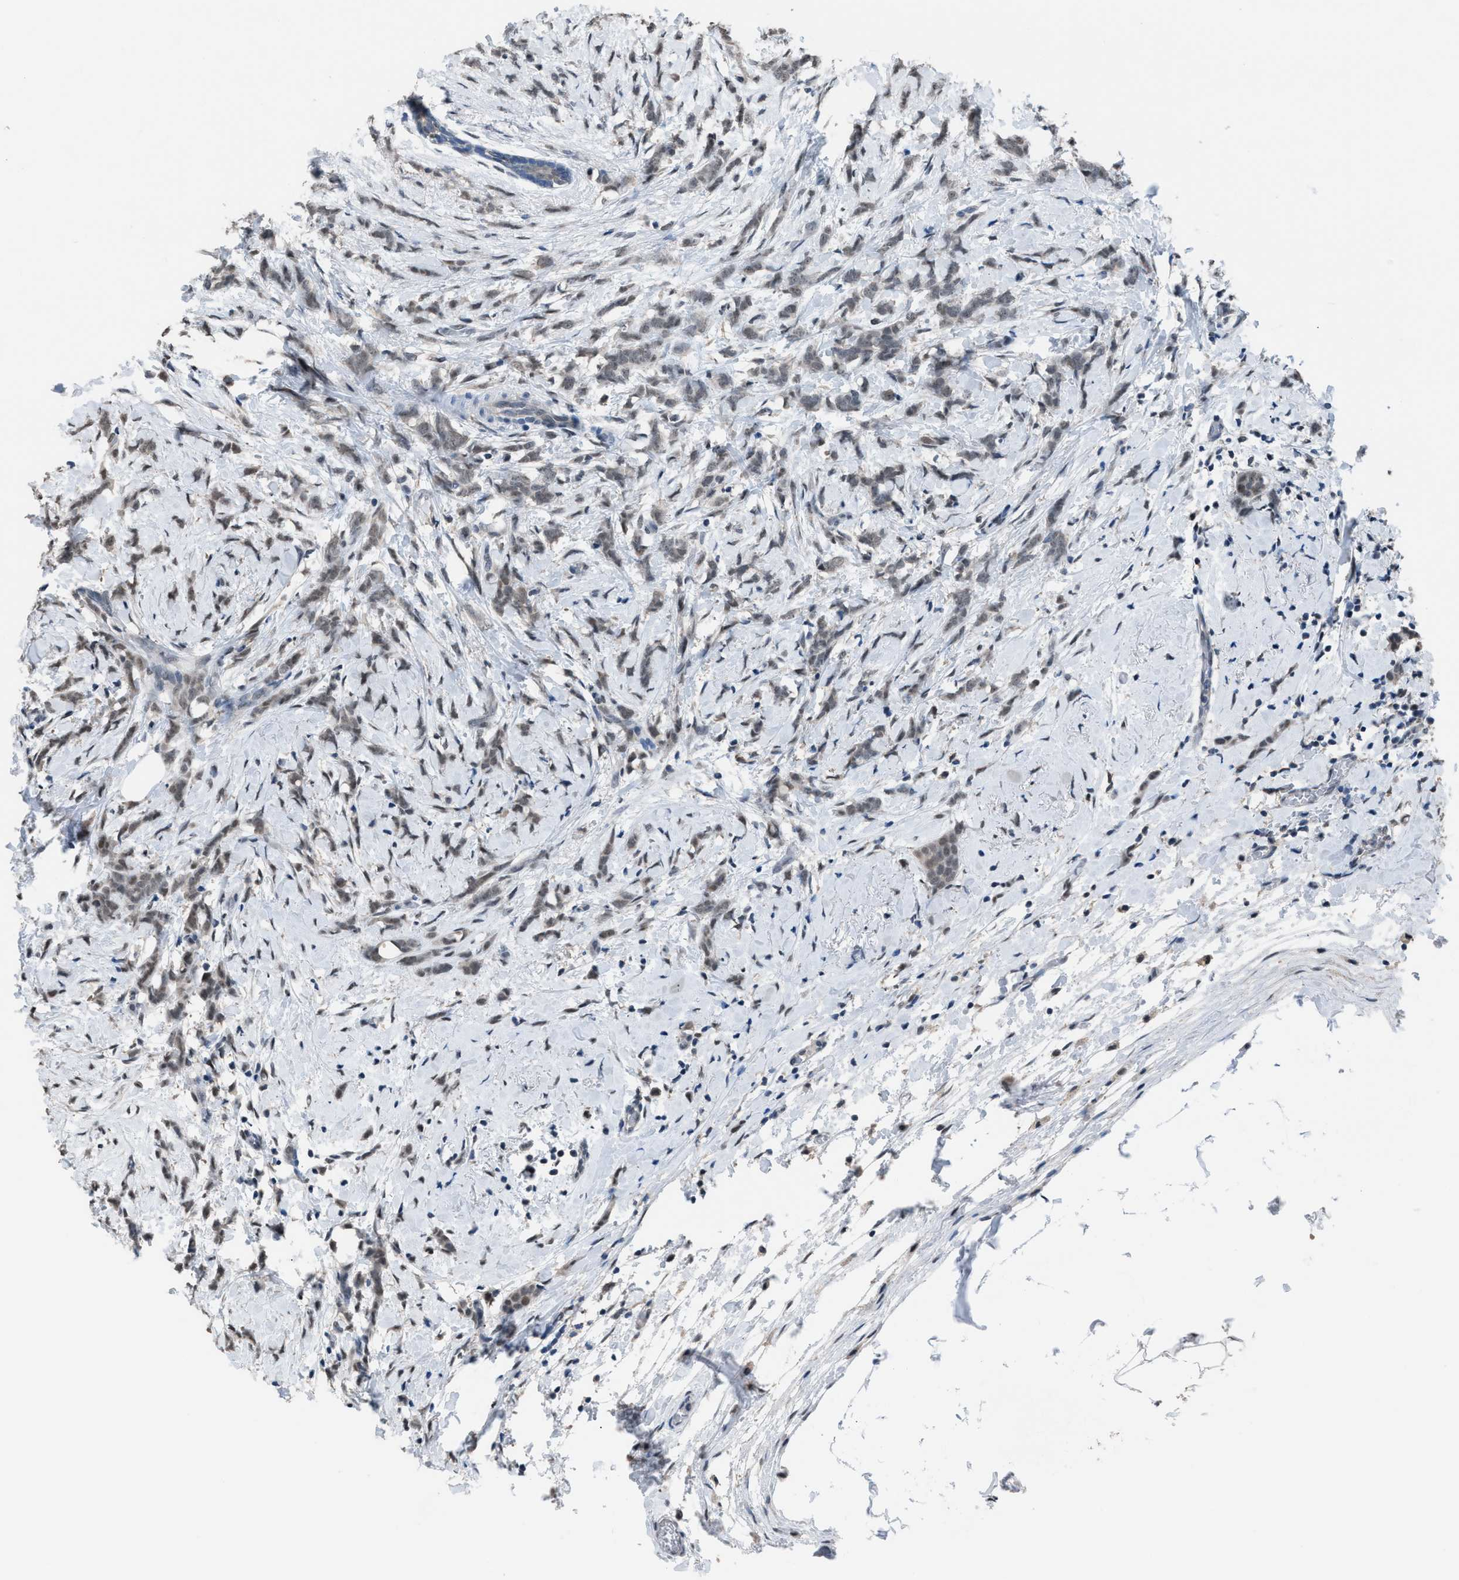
{"staining": {"intensity": "weak", "quantity": "25%-75%", "location": "nuclear"}, "tissue": "breast cancer", "cell_type": "Tumor cells", "image_type": "cancer", "snomed": [{"axis": "morphology", "description": "Lobular carcinoma, in situ"}, {"axis": "morphology", "description": "Lobular carcinoma"}, {"axis": "topography", "description": "Breast"}], "caption": "Immunohistochemistry (IHC) histopathology image of human breast lobular carcinoma stained for a protein (brown), which demonstrates low levels of weak nuclear expression in approximately 25%-75% of tumor cells.", "gene": "ZNF276", "patient": {"sex": "female", "age": 41}}